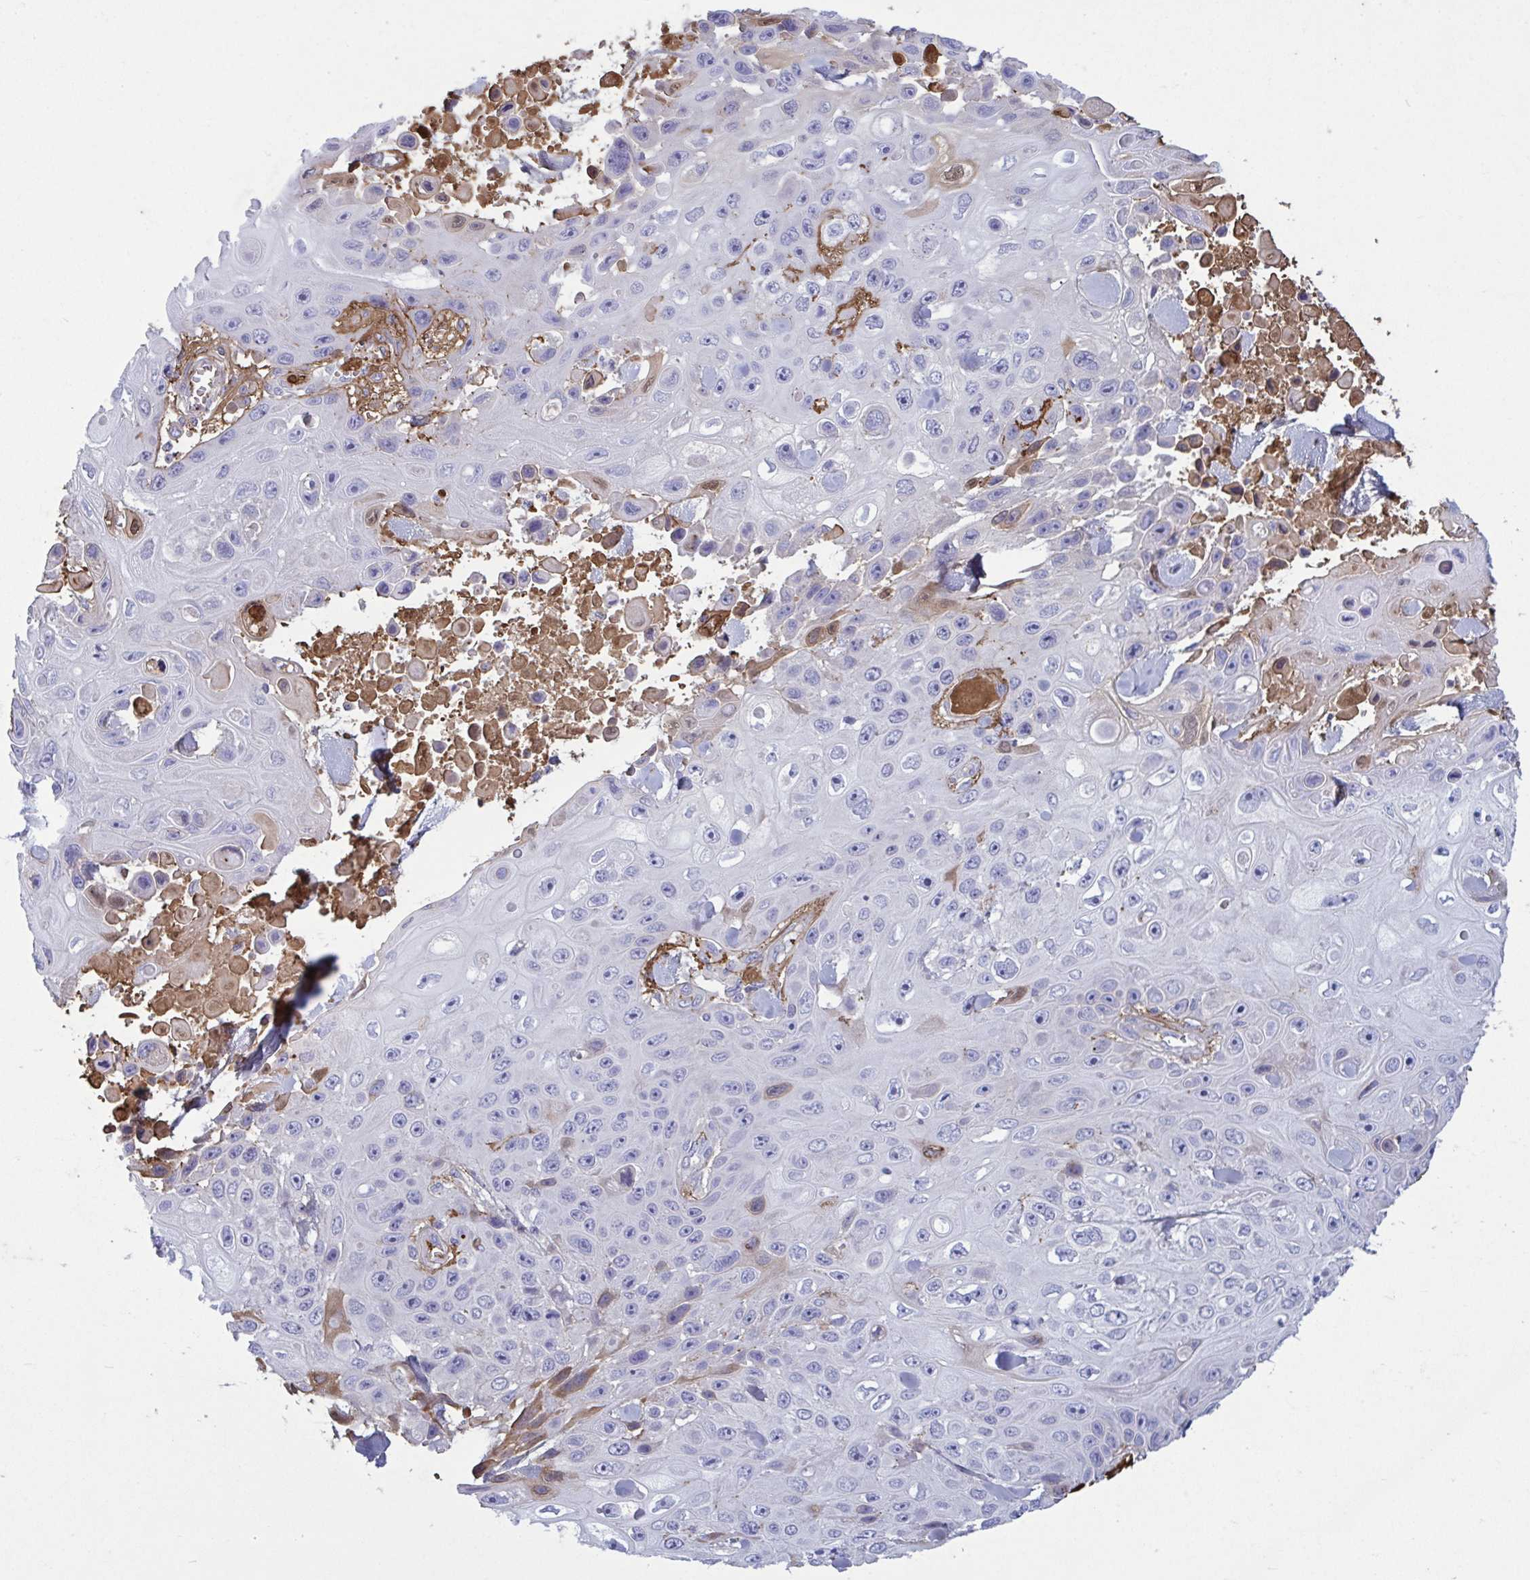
{"staining": {"intensity": "negative", "quantity": "none", "location": "none"}, "tissue": "skin cancer", "cell_type": "Tumor cells", "image_type": "cancer", "snomed": [{"axis": "morphology", "description": "Squamous cell carcinoma, NOS"}, {"axis": "topography", "description": "Skin"}], "caption": "Tumor cells are negative for brown protein staining in skin cancer (squamous cell carcinoma).", "gene": "IL1R1", "patient": {"sex": "male", "age": 82}}